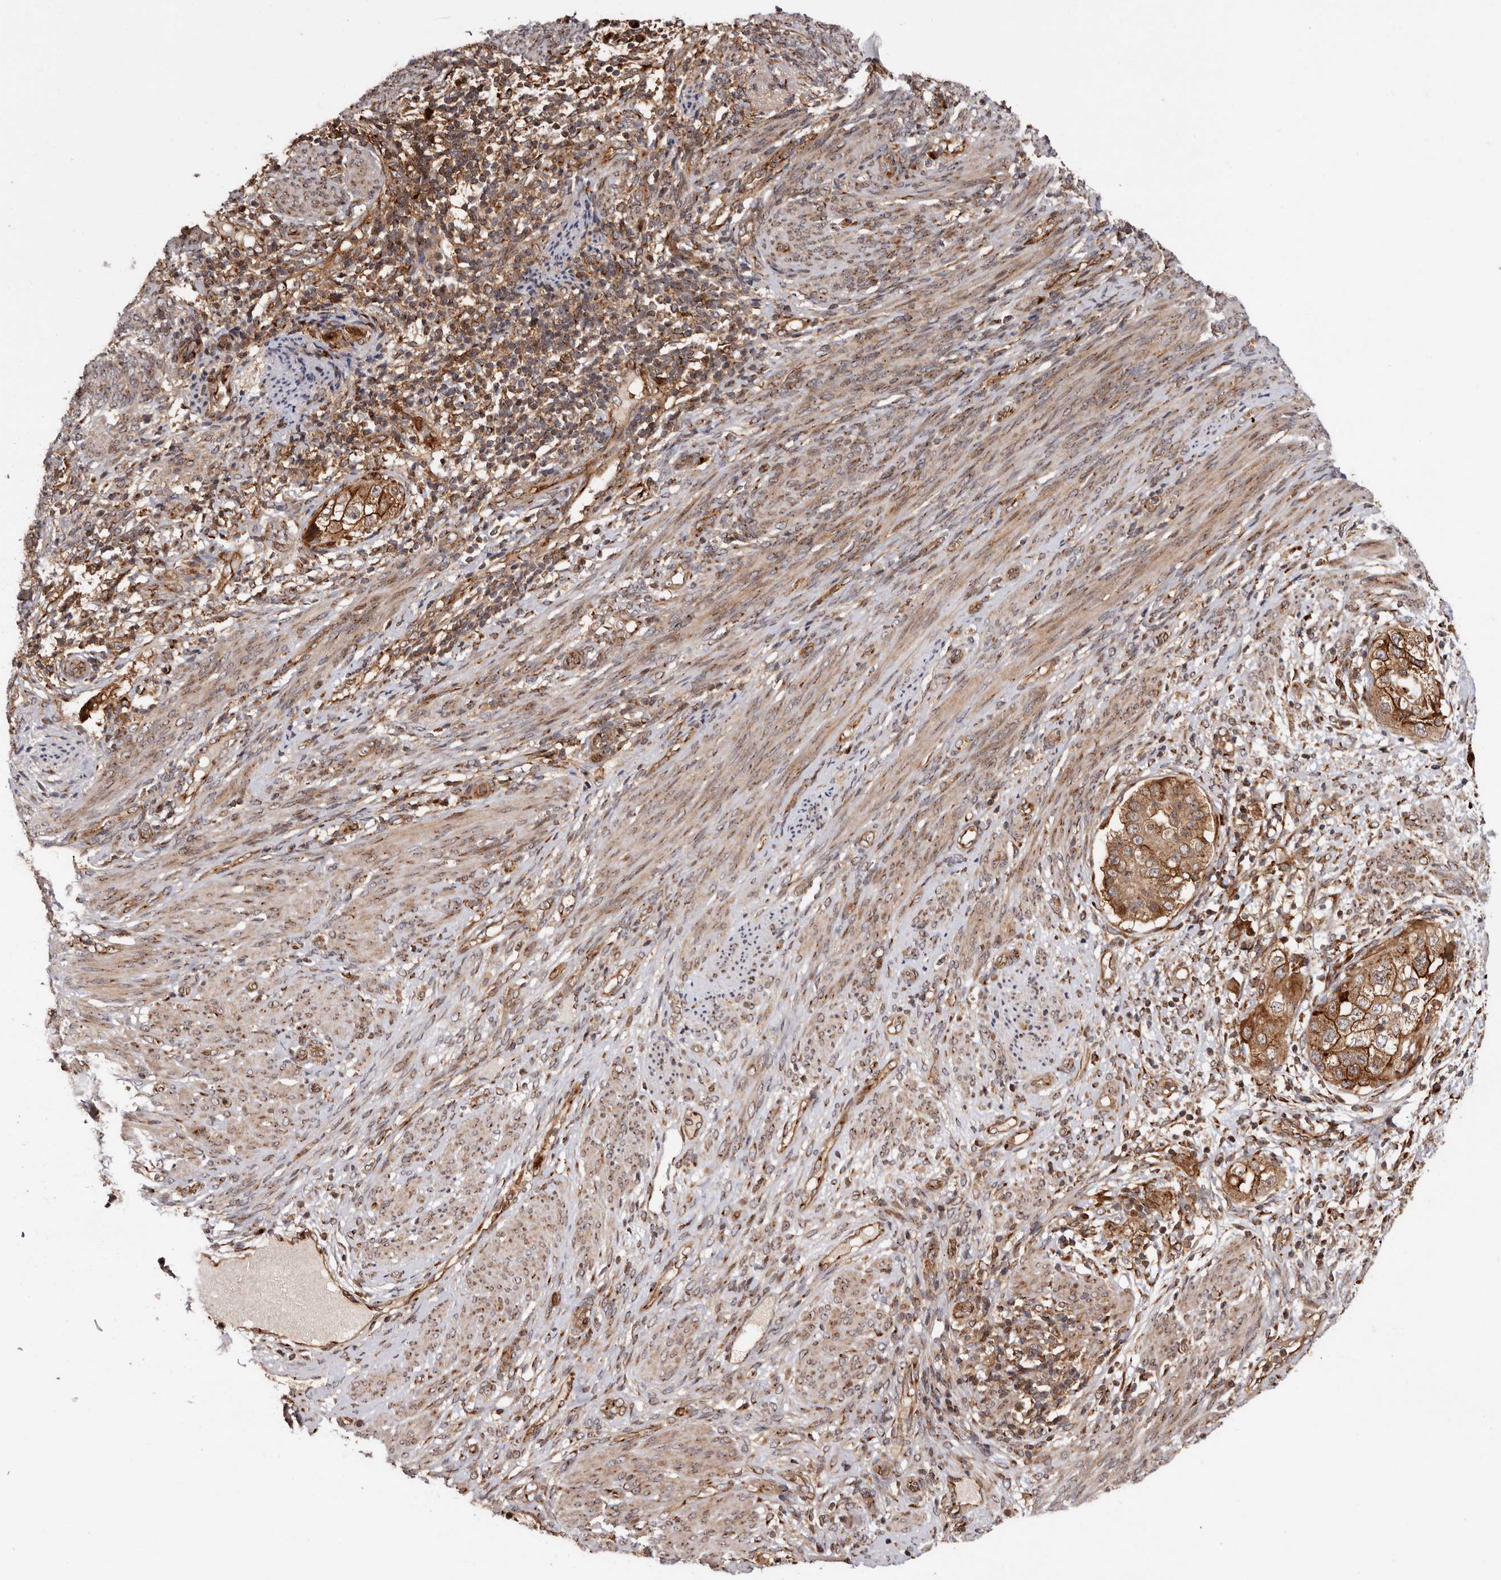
{"staining": {"intensity": "strong", "quantity": ">75%", "location": "cytoplasmic/membranous"}, "tissue": "endometrial cancer", "cell_type": "Tumor cells", "image_type": "cancer", "snomed": [{"axis": "morphology", "description": "Adenocarcinoma, NOS"}, {"axis": "topography", "description": "Endometrium"}], "caption": "A histopathology image of endometrial cancer stained for a protein exhibits strong cytoplasmic/membranous brown staining in tumor cells.", "gene": "GPR27", "patient": {"sex": "female", "age": 85}}